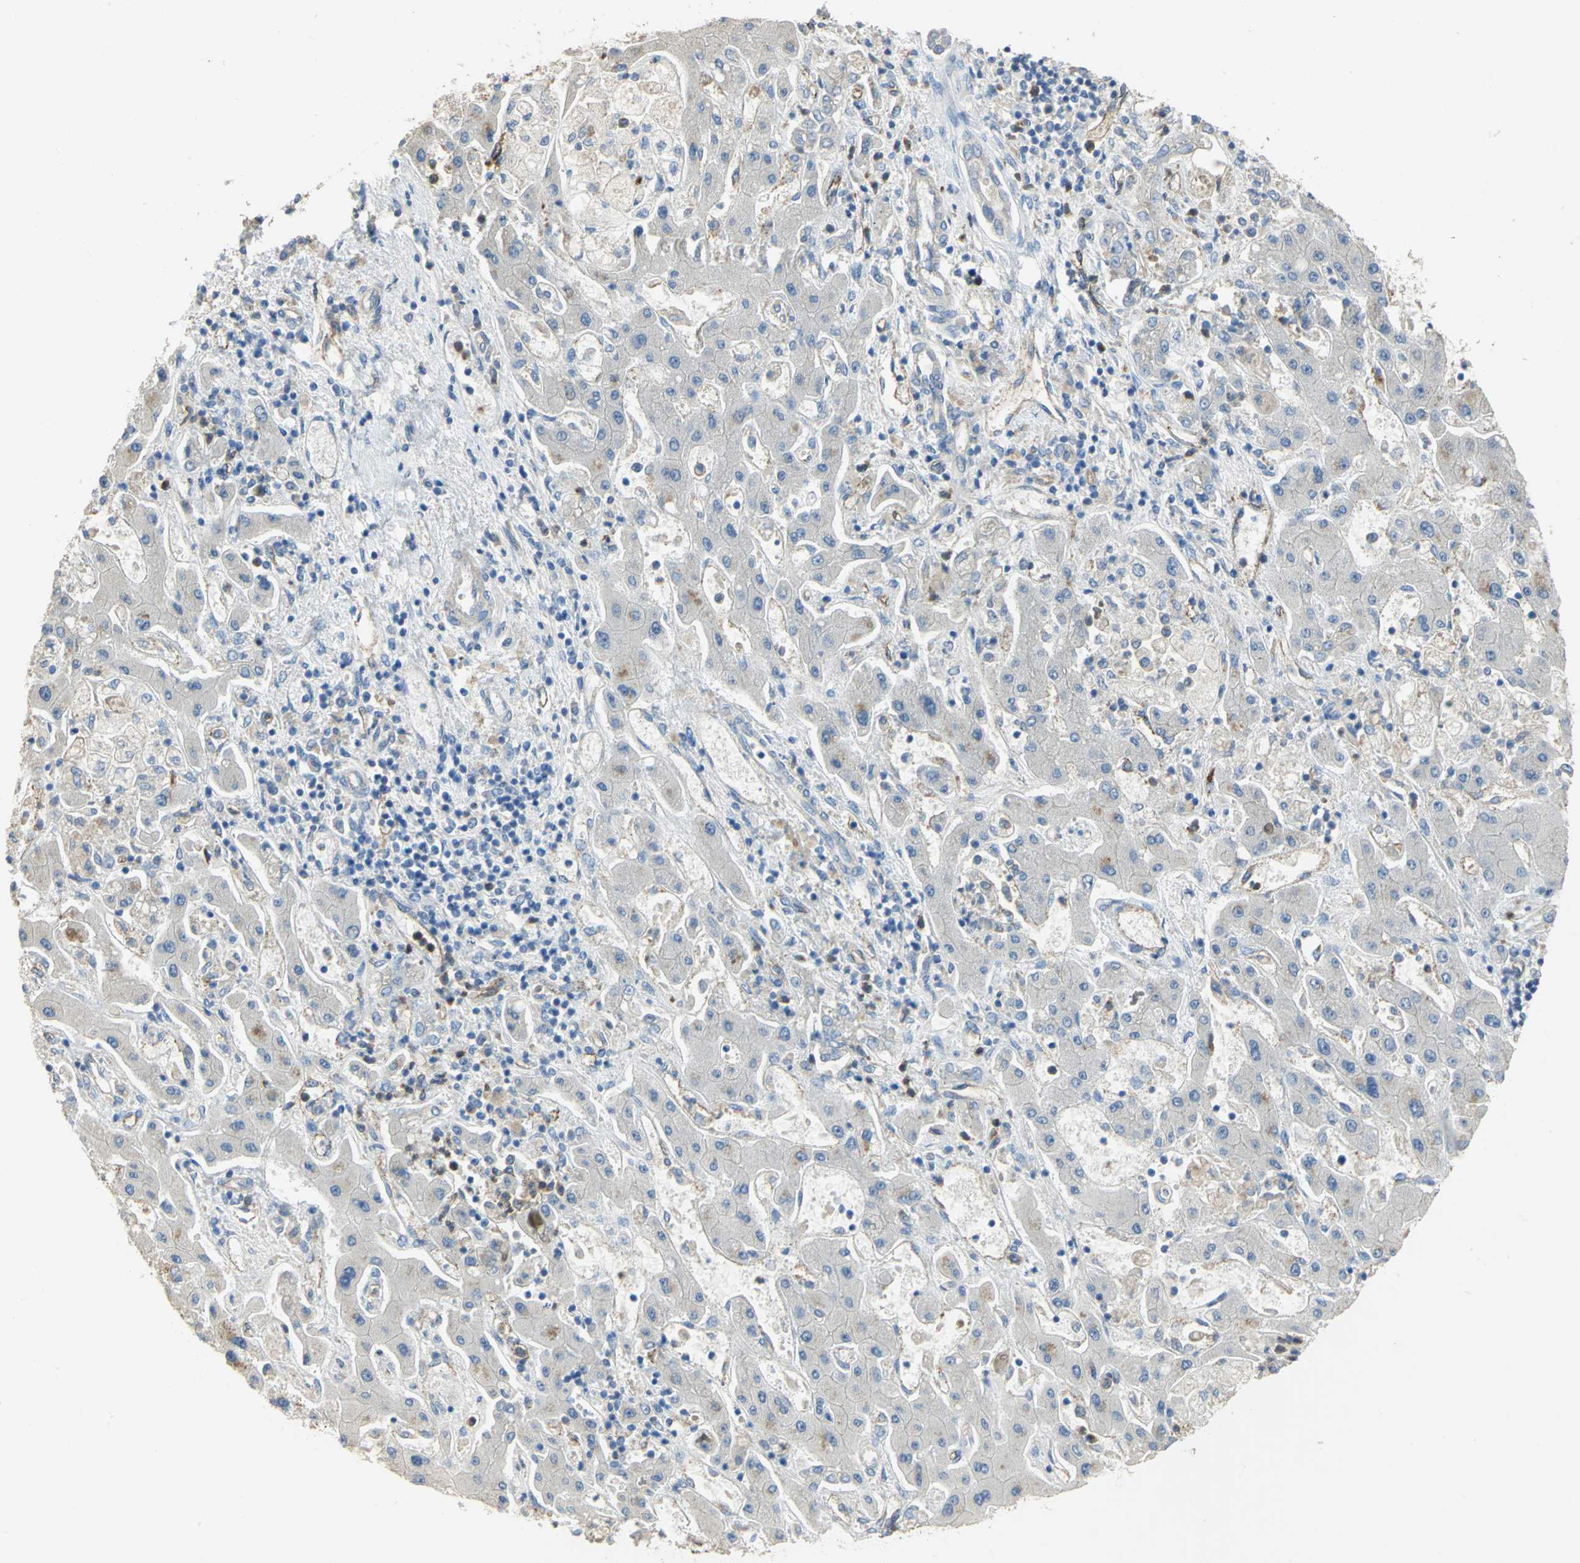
{"staining": {"intensity": "negative", "quantity": "none", "location": "none"}, "tissue": "liver cancer", "cell_type": "Tumor cells", "image_type": "cancer", "snomed": [{"axis": "morphology", "description": "Cholangiocarcinoma"}, {"axis": "topography", "description": "Liver"}], "caption": "An image of human liver cholangiocarcinoma is negative for staining in tumor cells. (DAB IHC, high magnification).", "gene": "DLGAP5", "patient": {"sex": "male", "age": 50}}